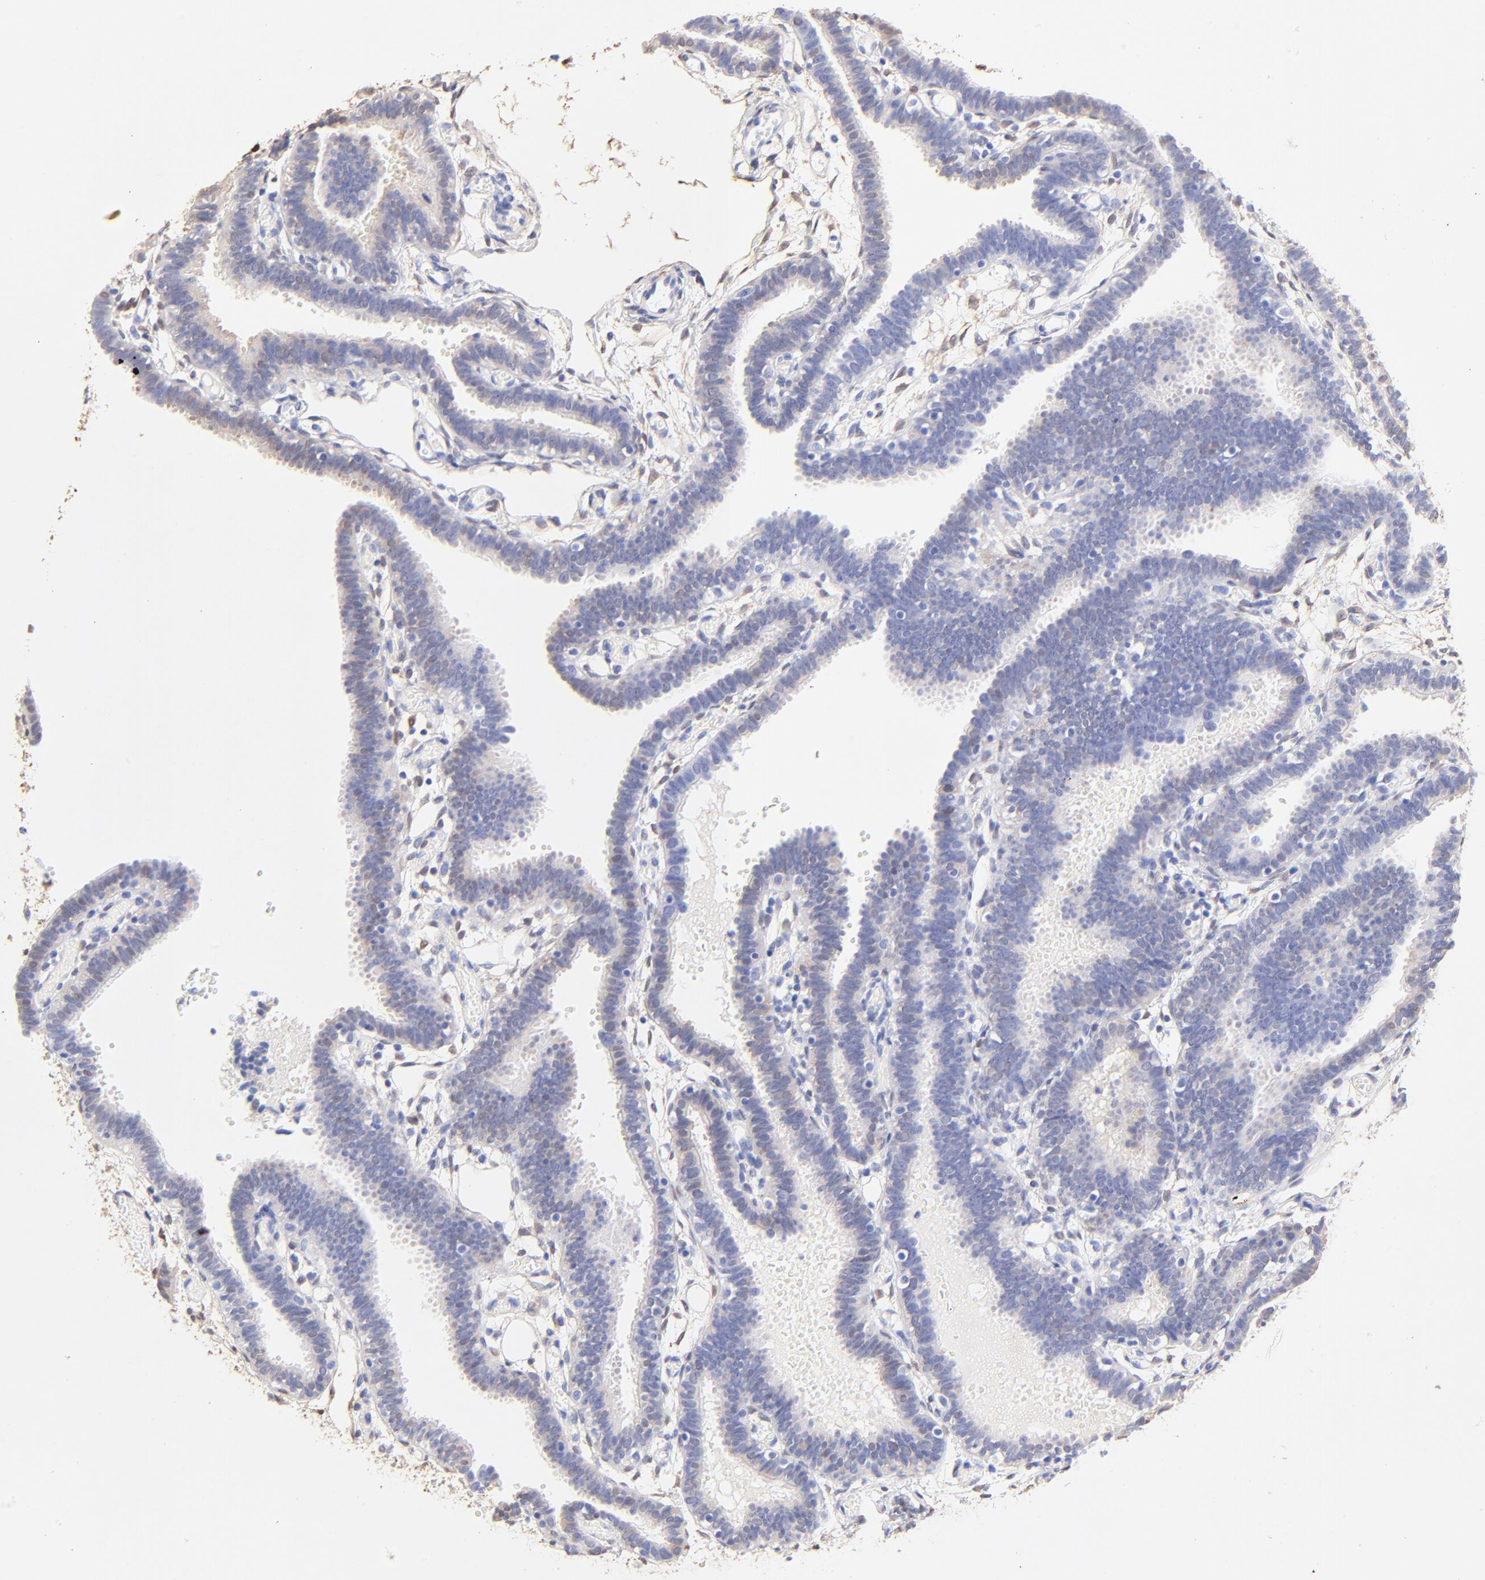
{"staining": {"intensity": "negative", "quantity": "none", "location": "none"}, "tissue": "fallopian tube", "cell_type": "Glandular cells", "image_type": "normal", "snomed": [{"axis": "morphology", "description": "Normal tissue, NOS"}, {"axis": "topography", "description": "Fallopian tube"}], "caption": "There is no significant staining in glandular cells of fallopian tube. (DAB immunohistochemistry, high magnification).", "gene": "ALDH1A1", "patient": {"sex": "female", "age": 29}}